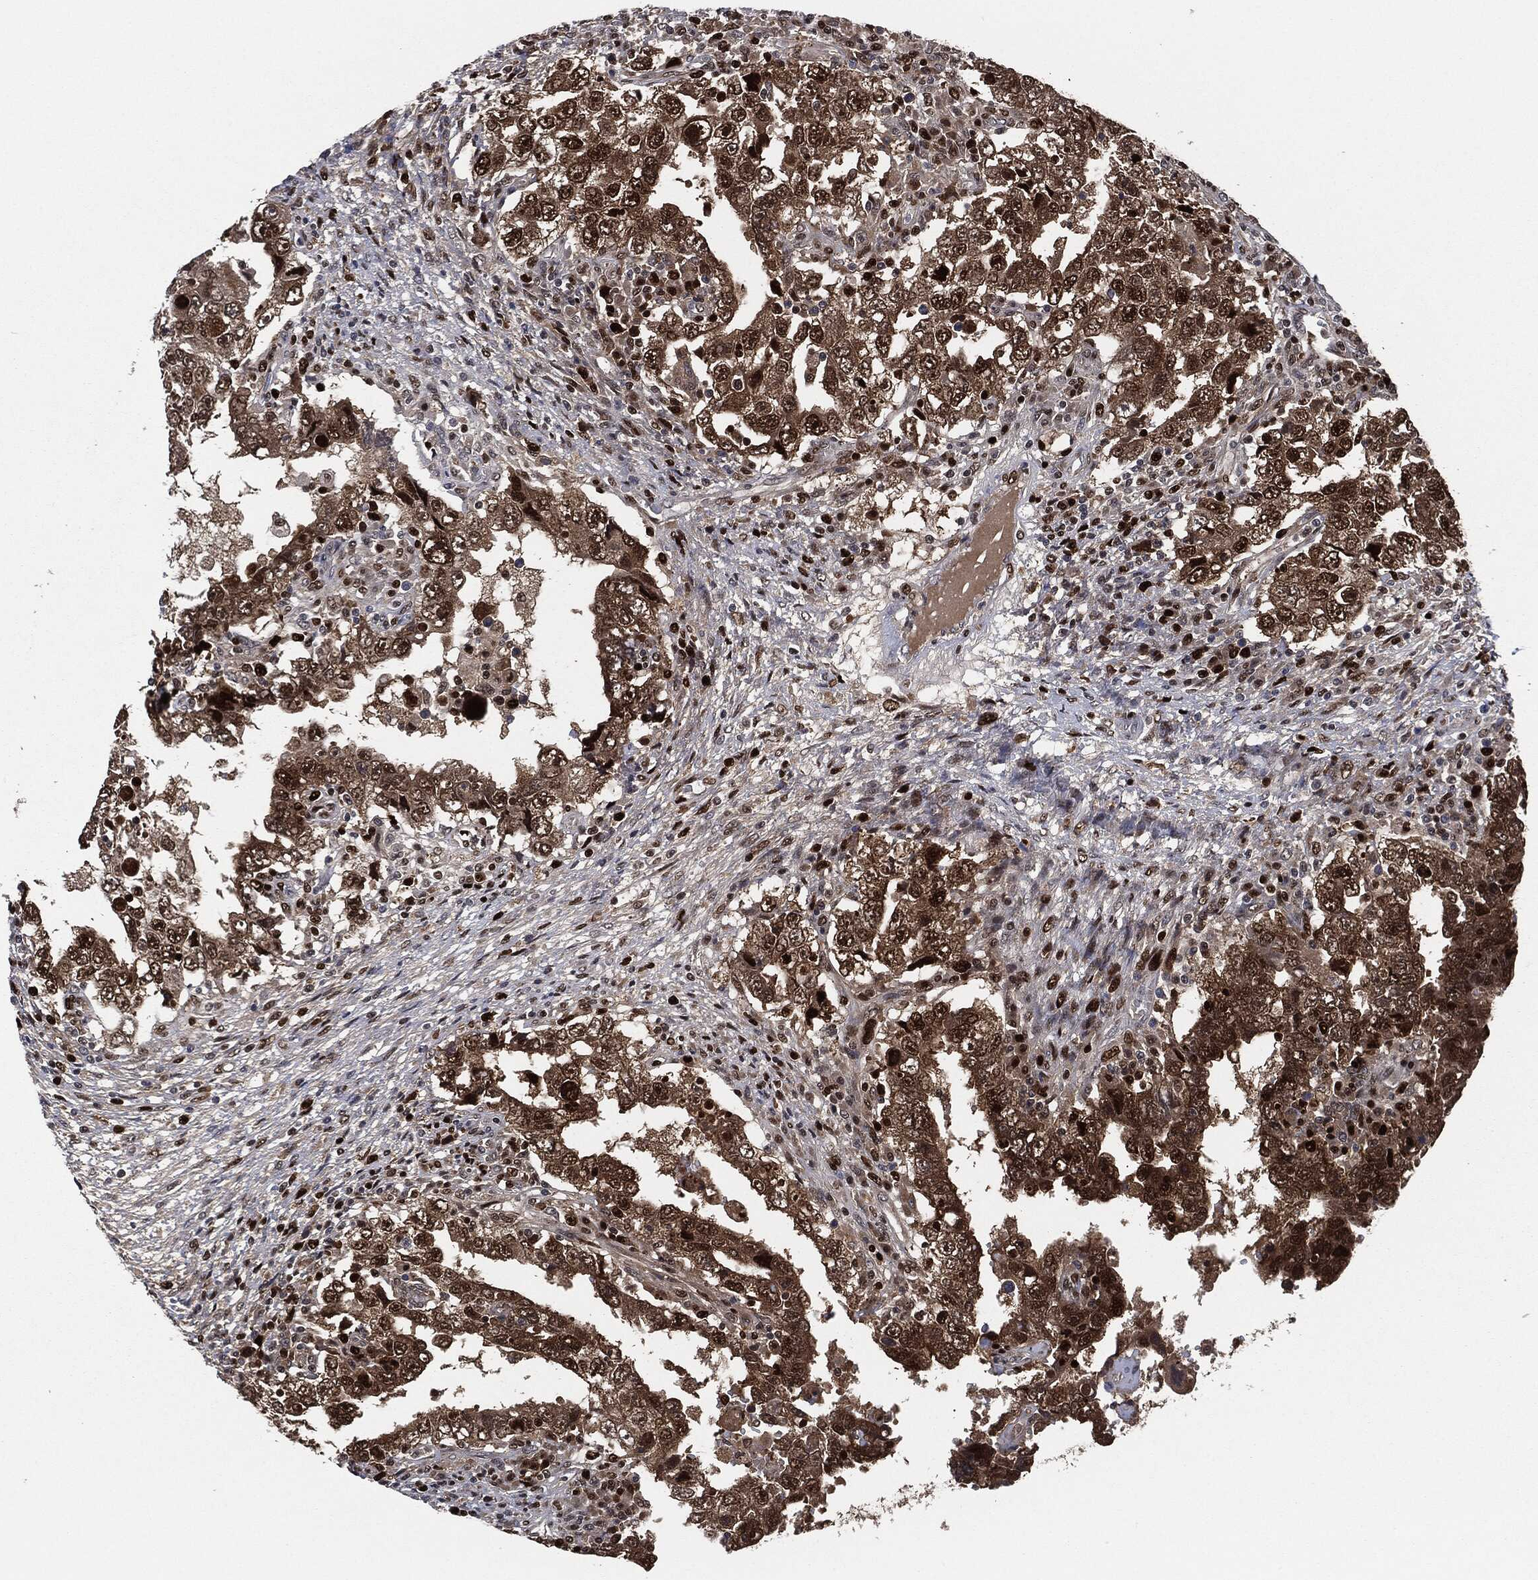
{"staining": {"intensity": "strong", "quantity": ">75%", "location": "cytoplasmic/membranous,nuclear"}, "tissue": "testis cancer", "cell_type": "Tumor cells", "image_type": "cancer", "snomed": [{"axis": "morphology", "description": "Carcinoma, Embryonal, NOS"}, {"axis": "topography", "description": "Testis"}], "caption": "Strong cytoplasmic/membranous and nuclear protein positivity is appreciated in approximately >75% of tumor cells in testis cancer.", "gene": "PCNA", "patient": {"sex": "male", "age": 26}}